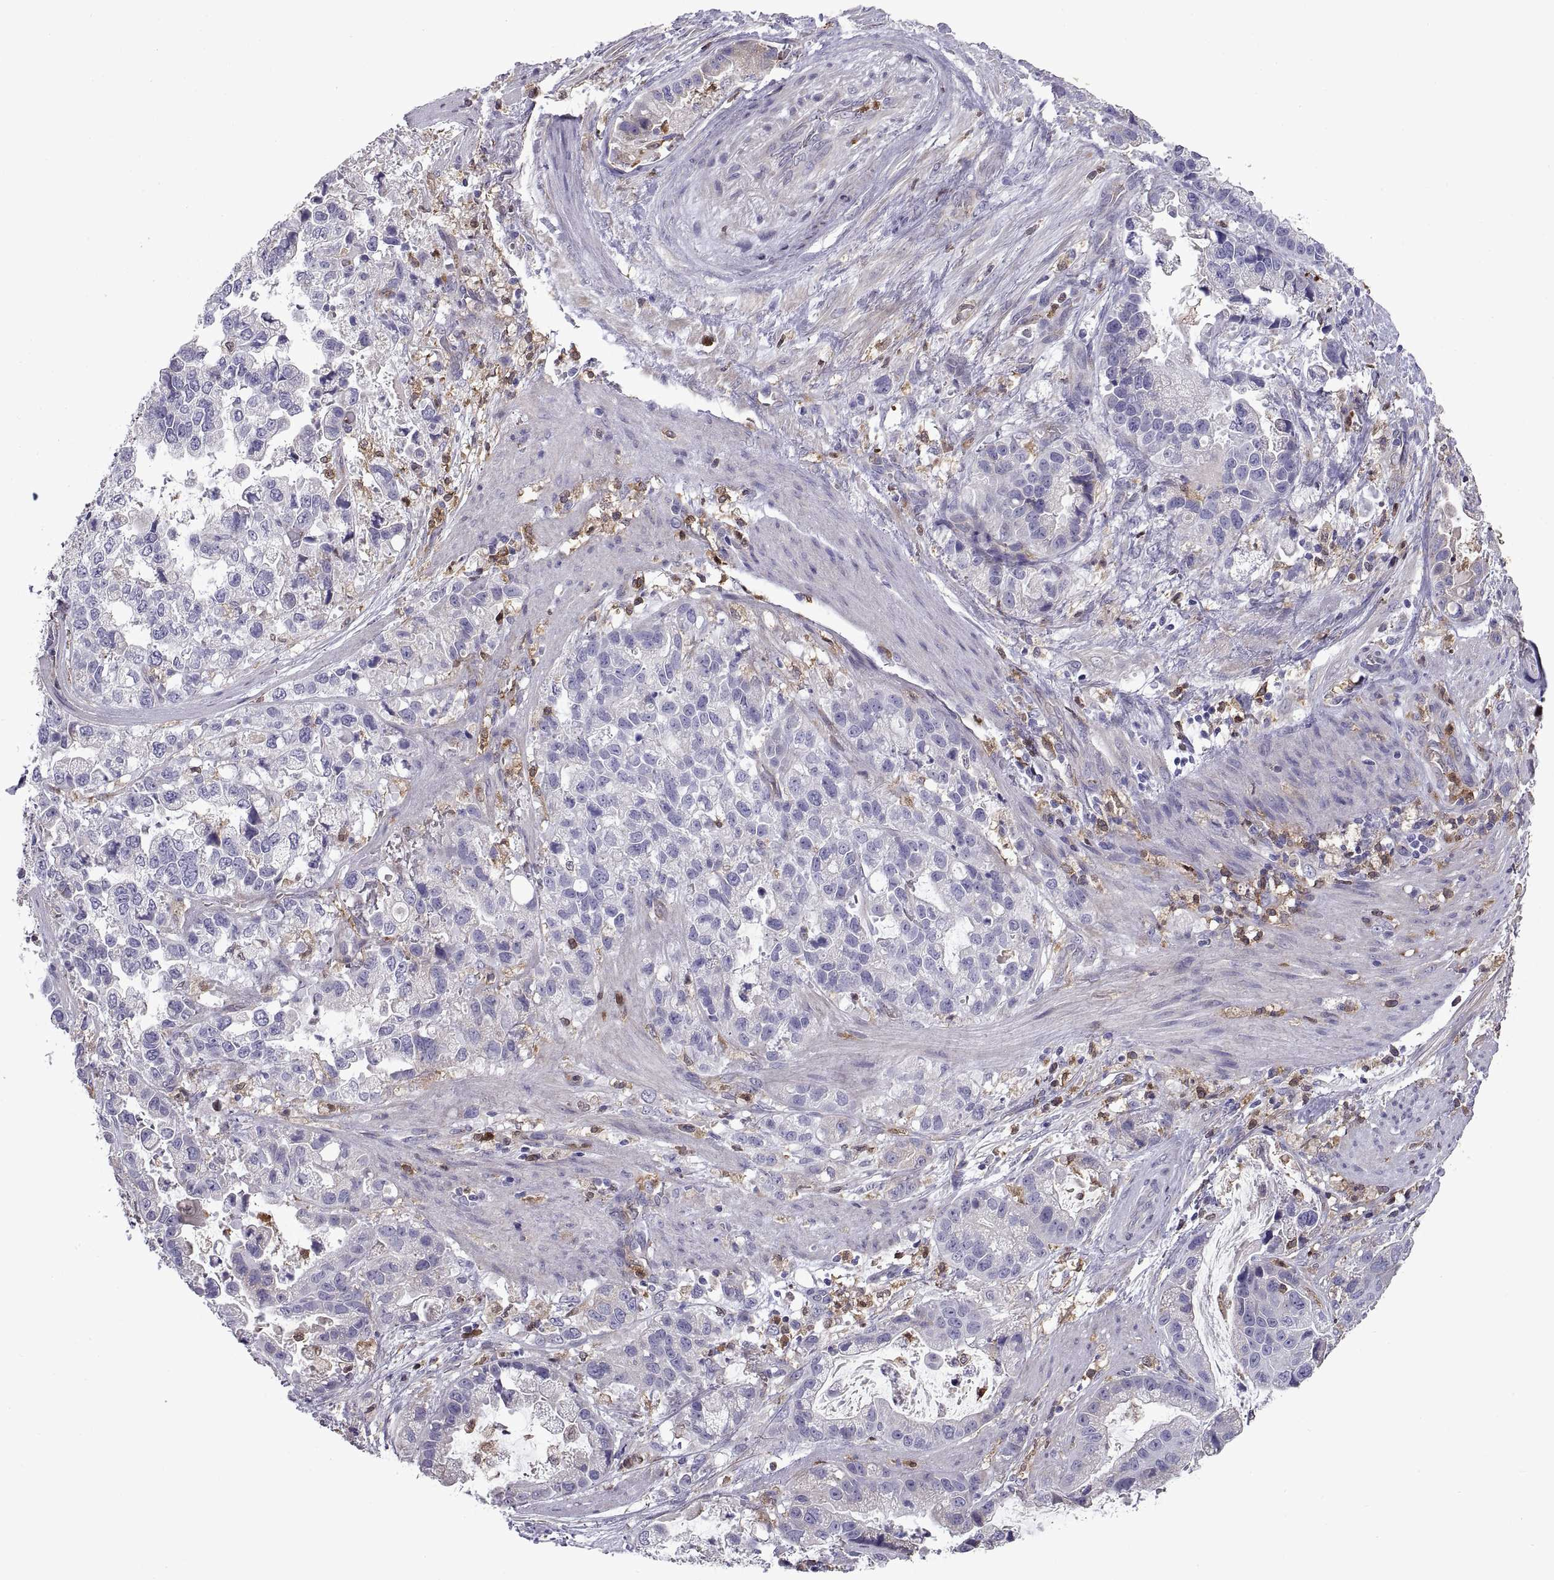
{"staining": {"intensity": "negative", "quantity": "none", "location": "none"}, "tissue": "stomach cancer", "cell_type": "Tumor cells", "image_type": "cancer", "snomed": [{"axis": "morphology", "description": "Adenocarcinoma, NOS"}, {"axis": "topography", "description": "Stomach"}], "caption": "This histopathology image is of stomach cancer stained with immunohistochemistry (IHC) to label a protein in brown with the nuclei are counter-stained blue. There is no staining in tumor cells.", "gene": "DOK3", "patient": {"sex": "male", "age": 59}}